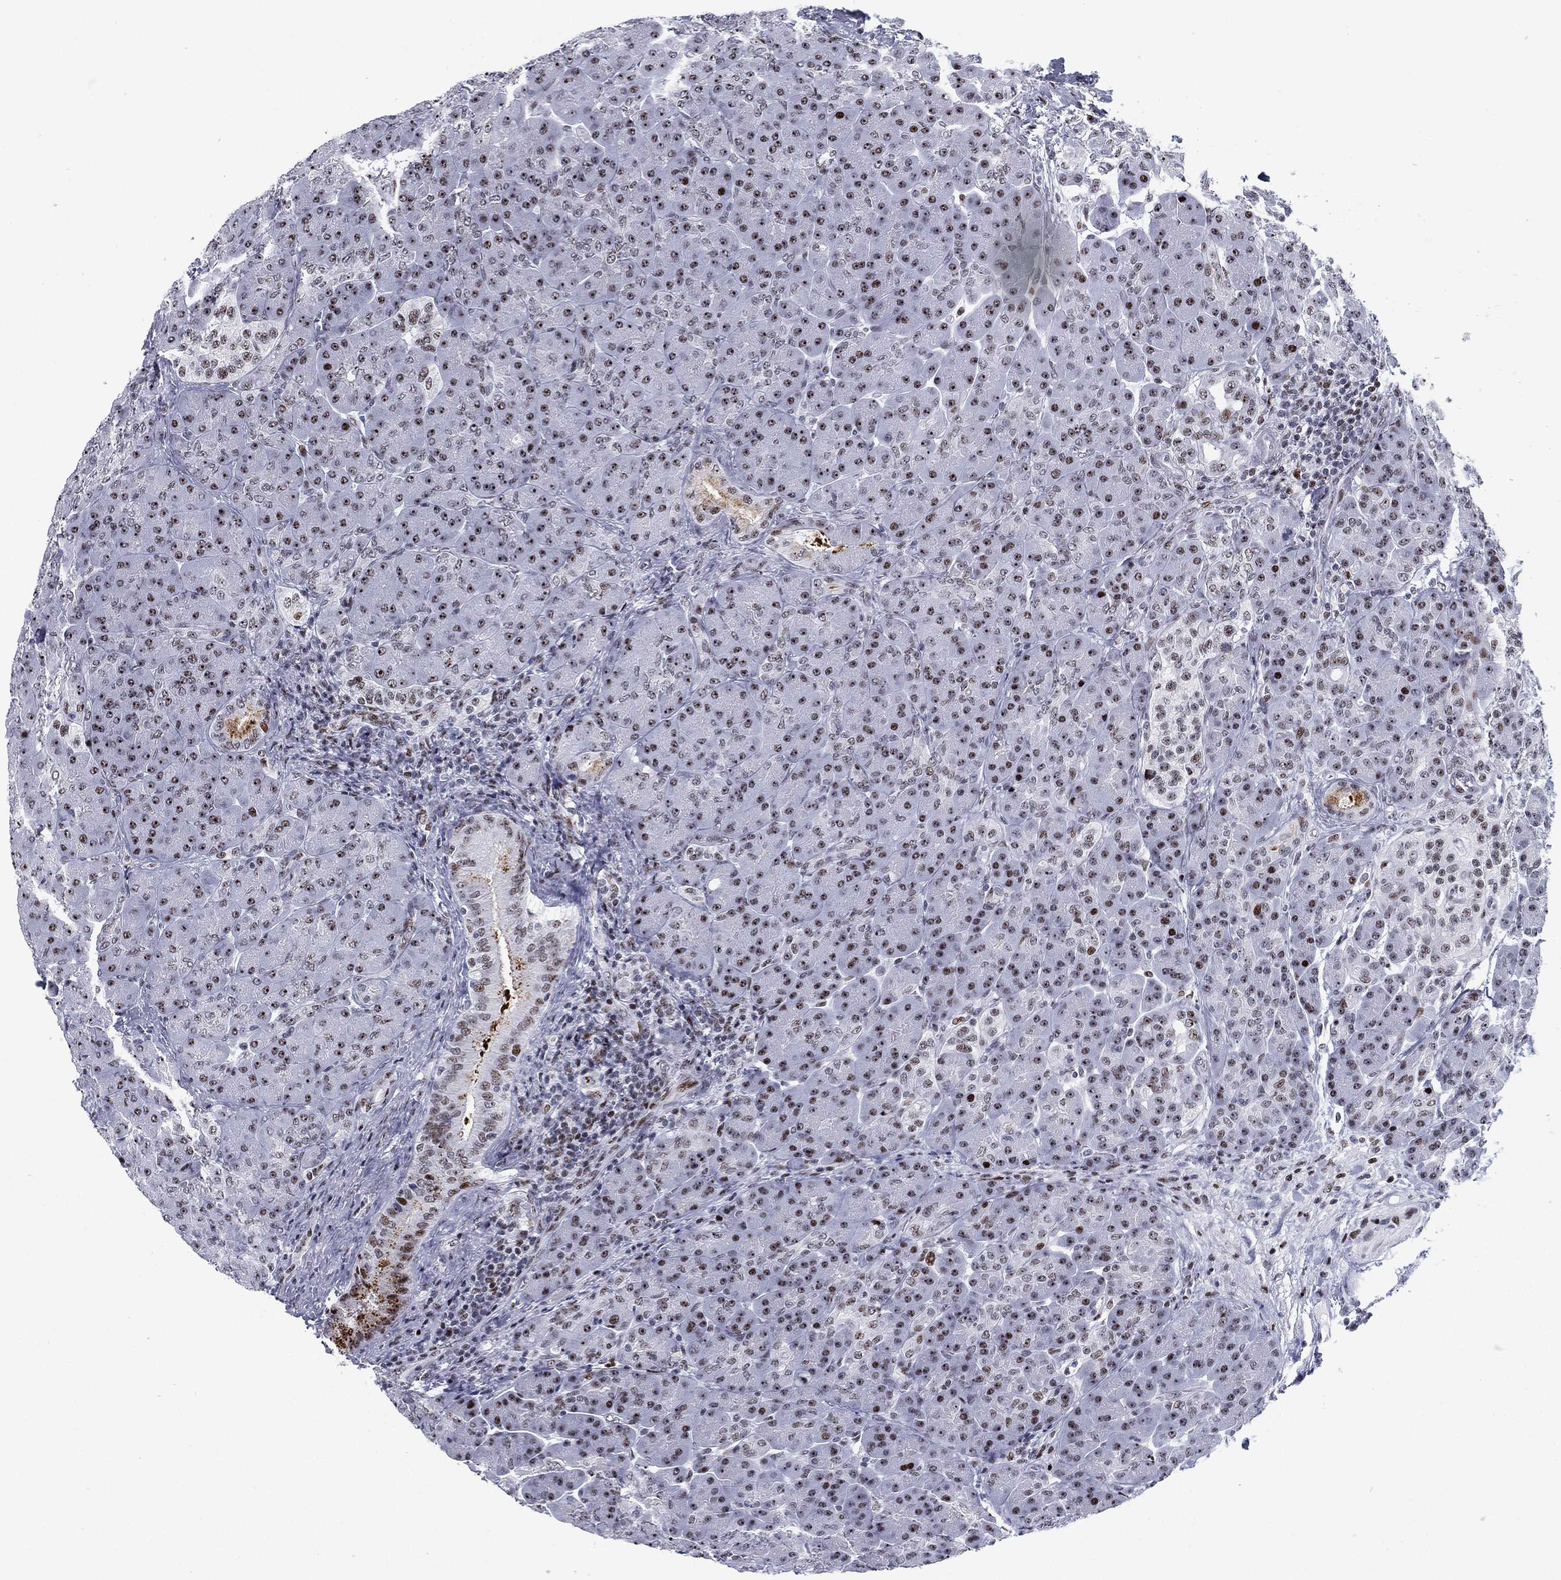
{"staining": {"intensity": "strong", "quantity": "25%-75%", "location": "nuclear"}, "tissue": "pancreas", "cell_type": "Exocrine glandular cells", "image_type": "normal", "snomed": [{"axis": "morphology", "description": "Normal tissue, NOS"}, {"axis": "topography", "description": "Pancreas"}], "caption": "DAB (3,3'-diaminobenzidine) immunohistochemical staining of unremarkable human pancreas shows strong nuclear protein staining in approximately 25%-75% of exocrine glandular cells.", "gene": "CYB561D2", "patient": {"sex": "male", "age": 70}}